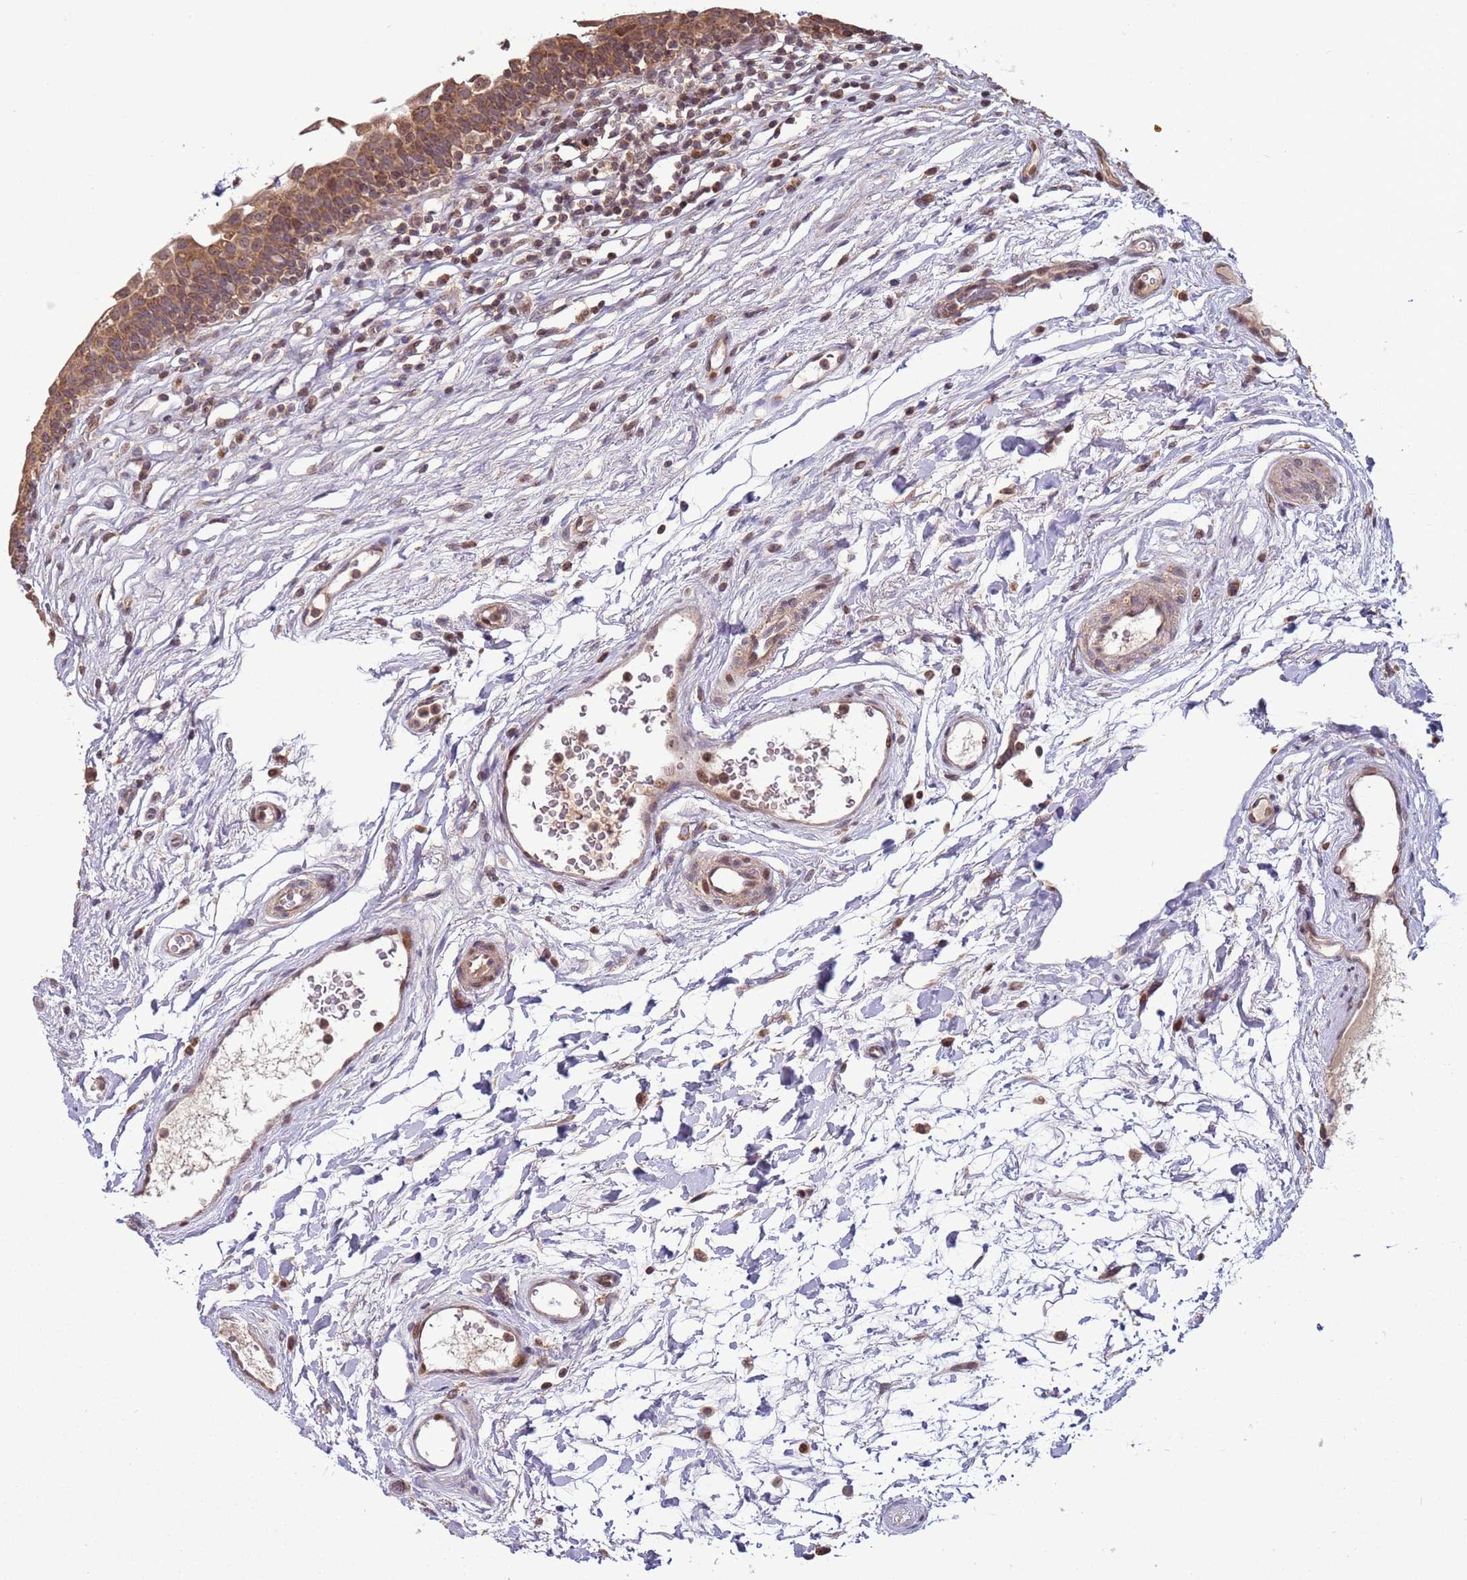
{"staining": {"intensity": "moderate", "quantity": ">75%", "location": "cytoplasmic/membranous,nuclear"}, "tissue": "urinary bladder", "cell_type": "Urothelial cells", "image_type": "normal", "snomed": [{"axis": "morphology", "description": "Normal tissue, NOS"}, {"axis": "topography", "description": "Urinary bladder"}], "caption": "Normal urinary bladder shows moderate cytoplasmic/membranous,nuclear positivity in about >75% of urothelial cells, visualized by immunohistochemistry. Nuclei are stained in blue.", "gene": "RCOR2", "patient": {"sex": "male", "age": 83}}